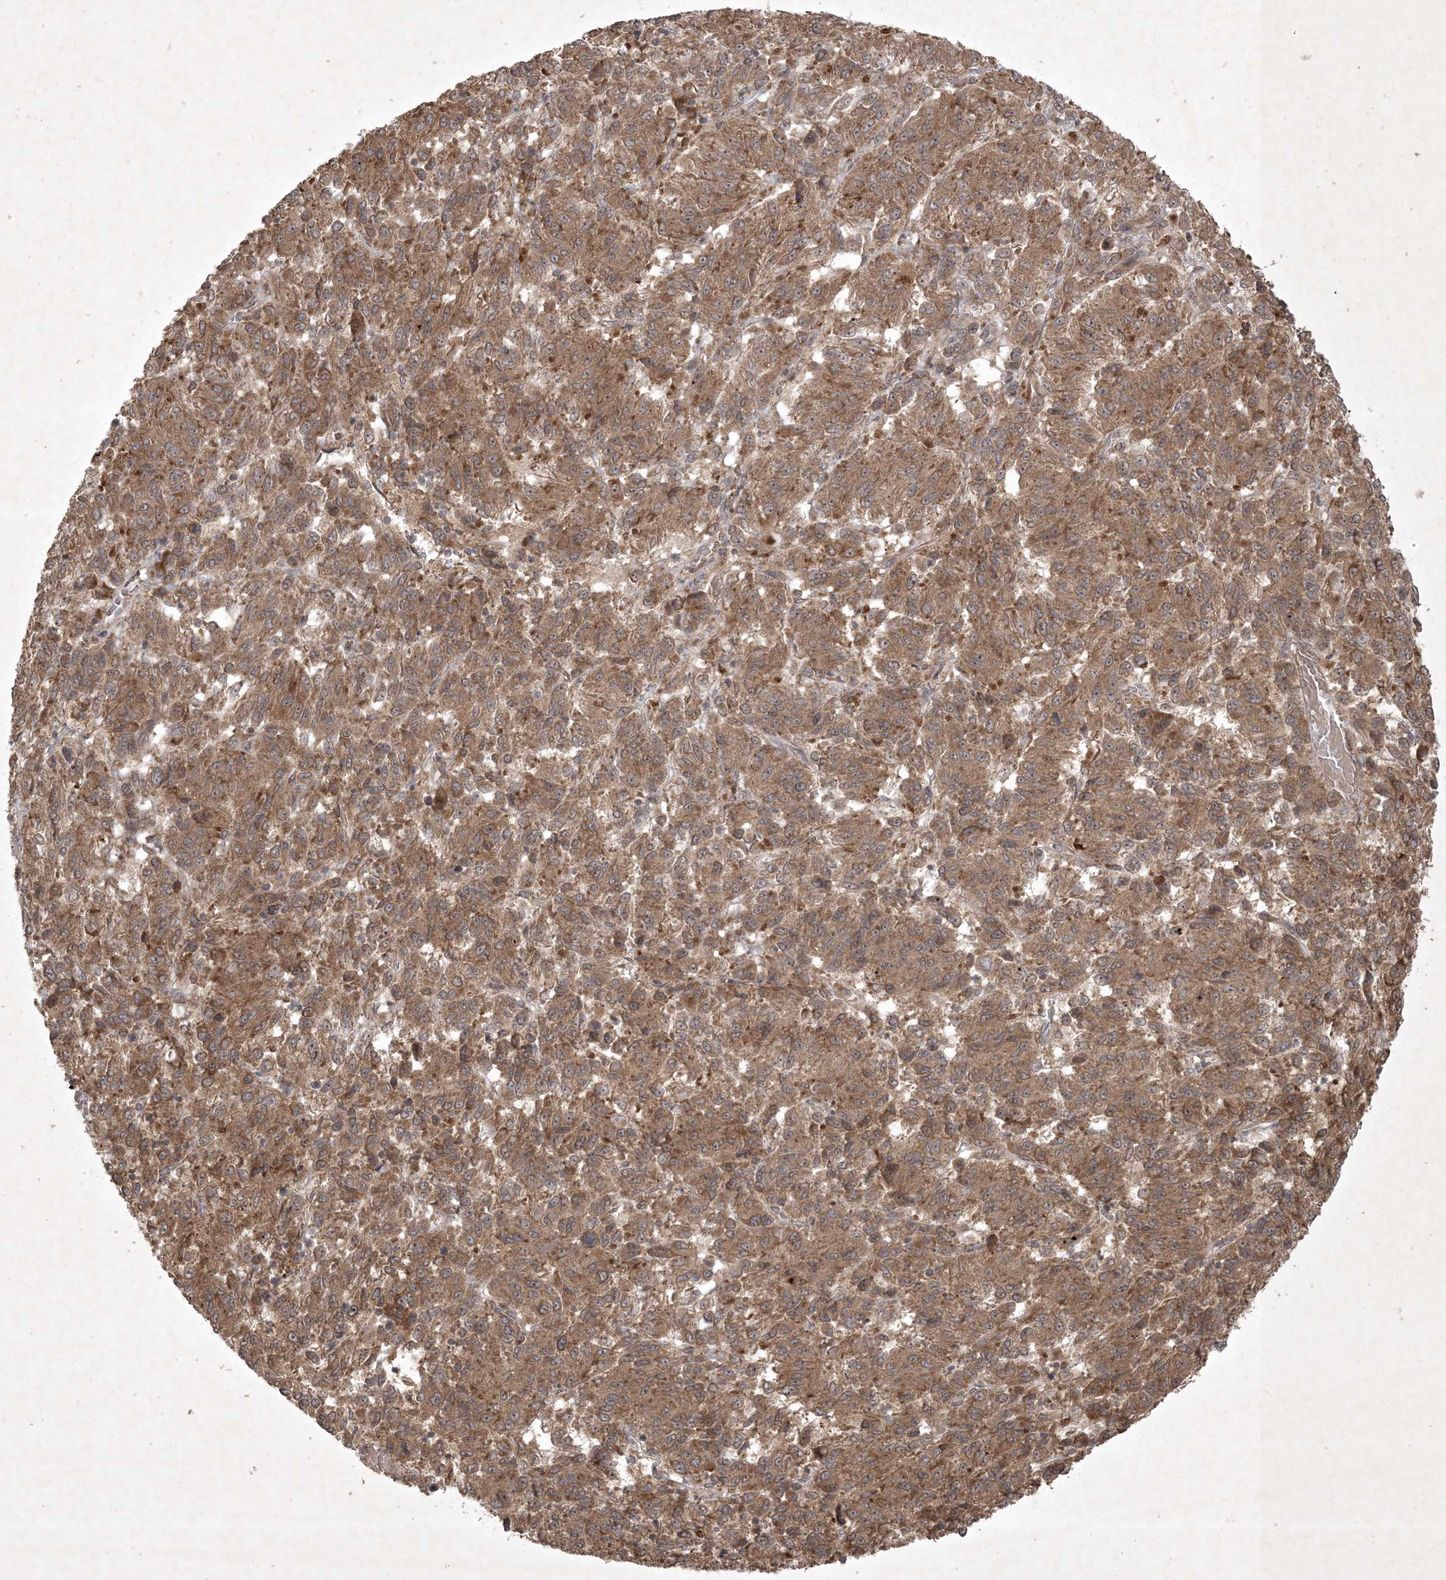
{"staining": {"intensity": "moderate", "quantity": ">75%", "location": "cytoplasmic/membranous,nuclear"}, "tissue": "melanoma", "cell_type": "Tumor cells", "image_type": "cancer", "snomed": [{"axis": "morphology", "description": "Malignant melanoma, Metastatic site"}, {"axis": "topography", "description": "Lung"}], "caption": "Malignant melanoma (metastatic site) tissue shows moderate cytoplasmic/membranous and nuclear expression in about >75% of tumor cells, visualized by immunohistochemistry.", "gene": "NRBP2", "patient": {"sex": "male", "age": 64}}